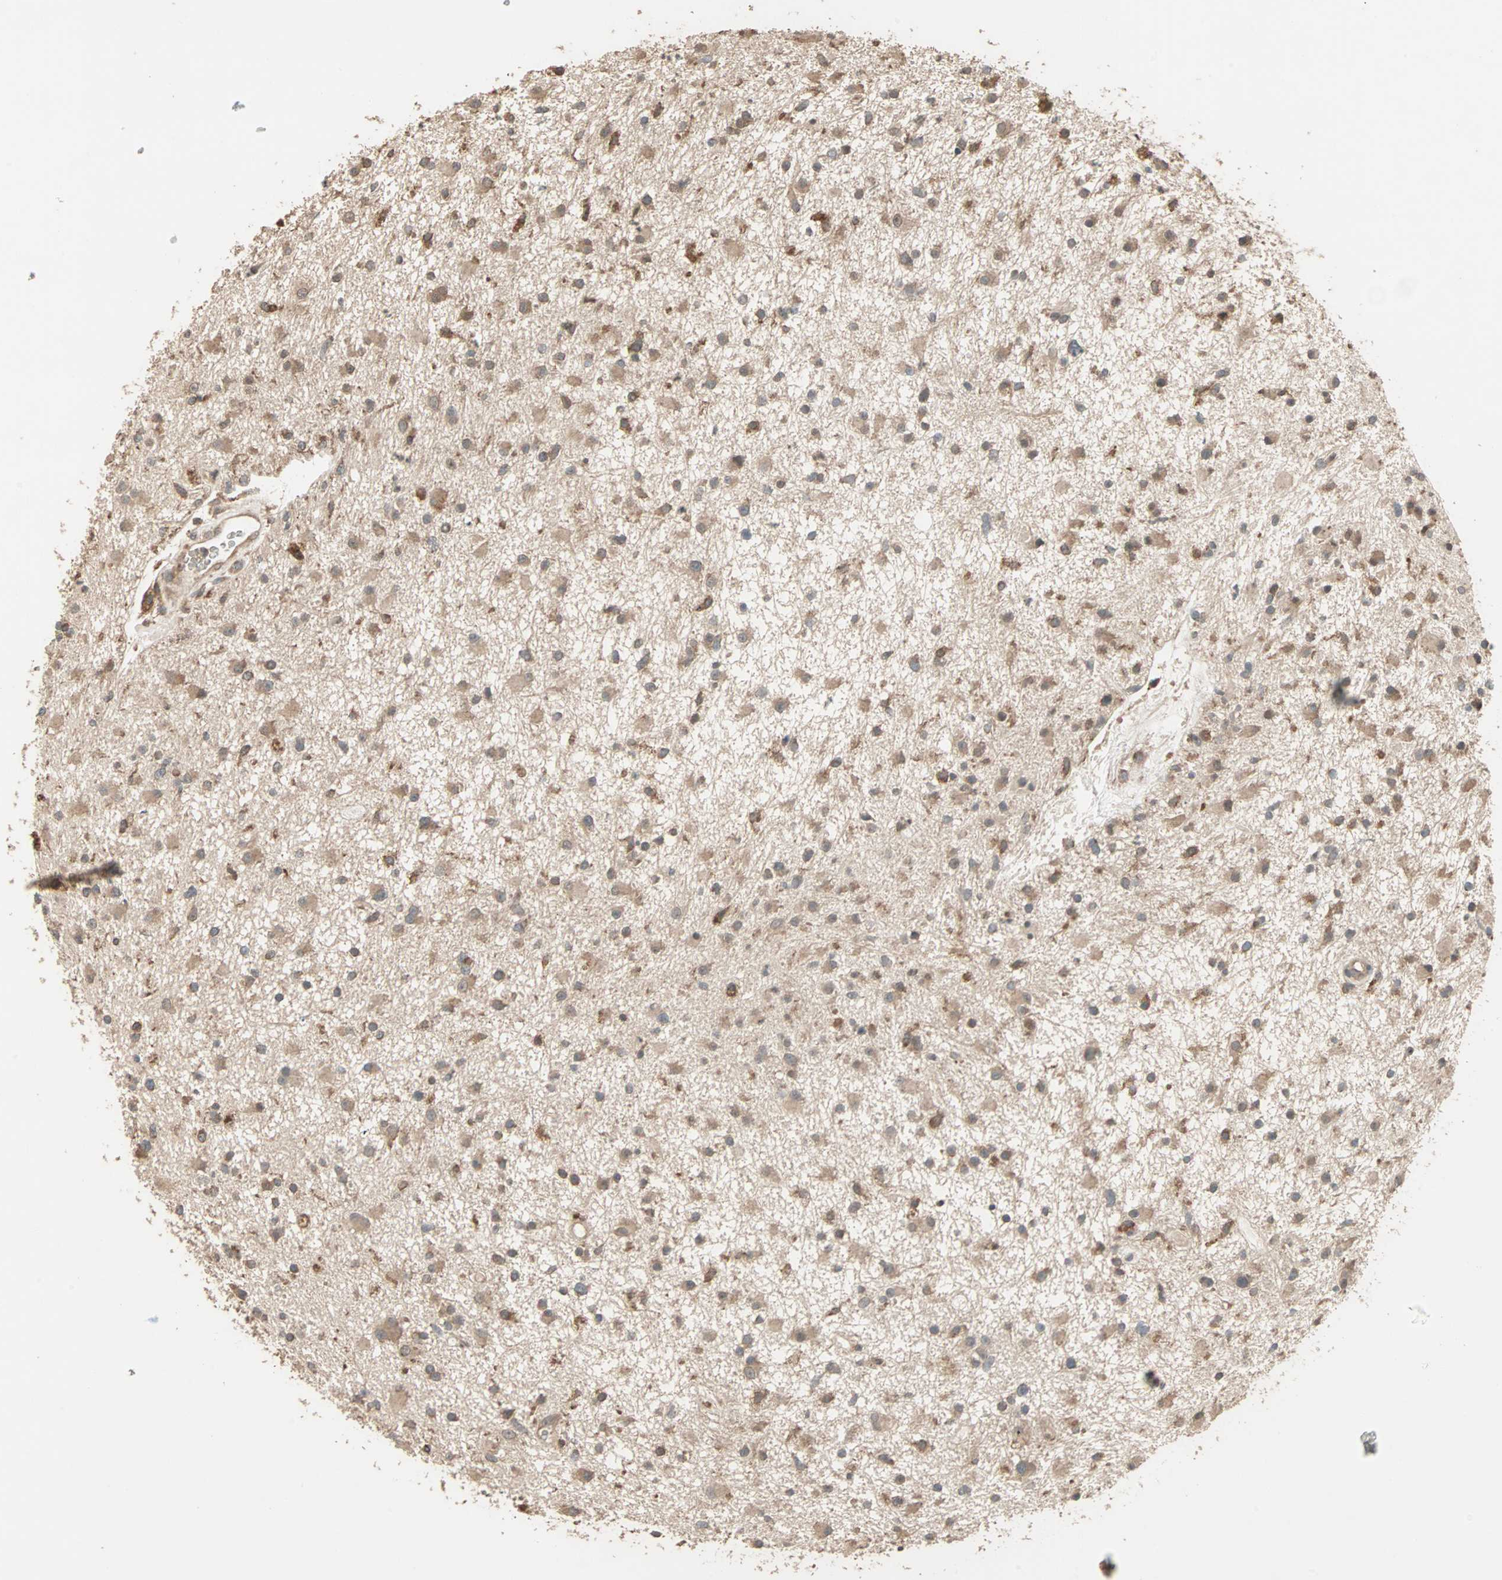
{"staining": {"intensity": "moderate", "quantity": ">75%", "location": "cytoplasmic/membranous"}, "tissue": "glioma", "cell_type": "Tumor cells", "image_type": "cancer", "snomed": [{"axis": "morphology", "description": "Glioma, malignant, High grade"}, {"axis": "topography", "description": "Brain"}], "caption": "Immunohistochemical staining of human glioma exhibits moderate cytoplasmic/membranous protein expression in approximately >75% of tumor cells.", "gene": "UBAC1", "patient": {"sex": "male", "age": 33}}